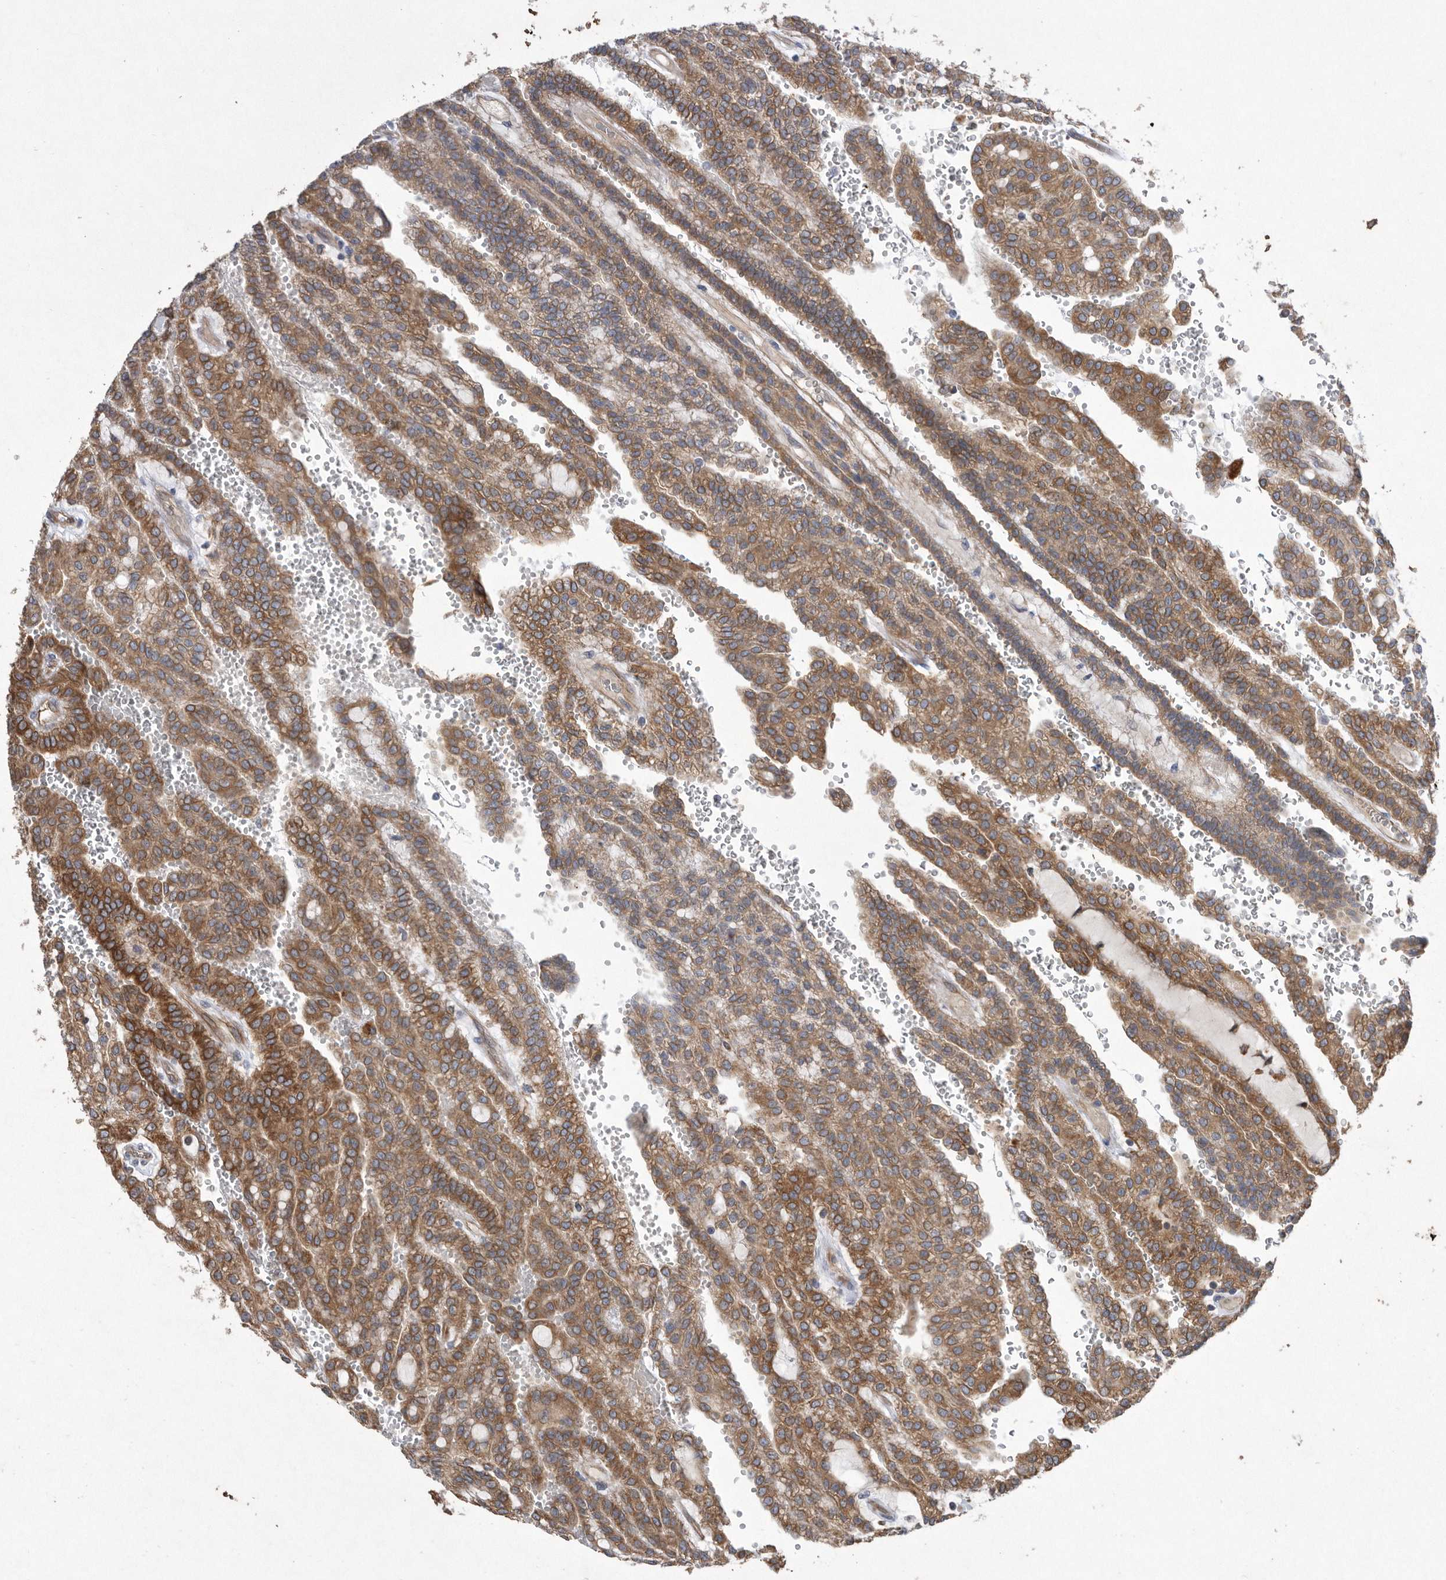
{"staining": {"intensity": "moderate", "quantity": ">75%", "location": "cytoplasmic/membranous"}, "tissue": "renal cancer", "cell_type": "Tumor cells", "image_type": "cancer", "snomed": [{"axis": "morphology", "description": "Adenocarcinoma, NOS"}, {"axis": "topography", "description": "Kidney"}], "caption": "IHC image of neoplastic tissue: human adenocarcinoma (renal) stained using immunohistochemistry (IHC) exhibits medium levels of moderate protein expression localized specifically in the cytoplasmic/membranous of tumor cells, appearing as a cytoplasmic/membranous brown color.", "gene": "PON2", "patient": {"sex": "male", "age": 63}}